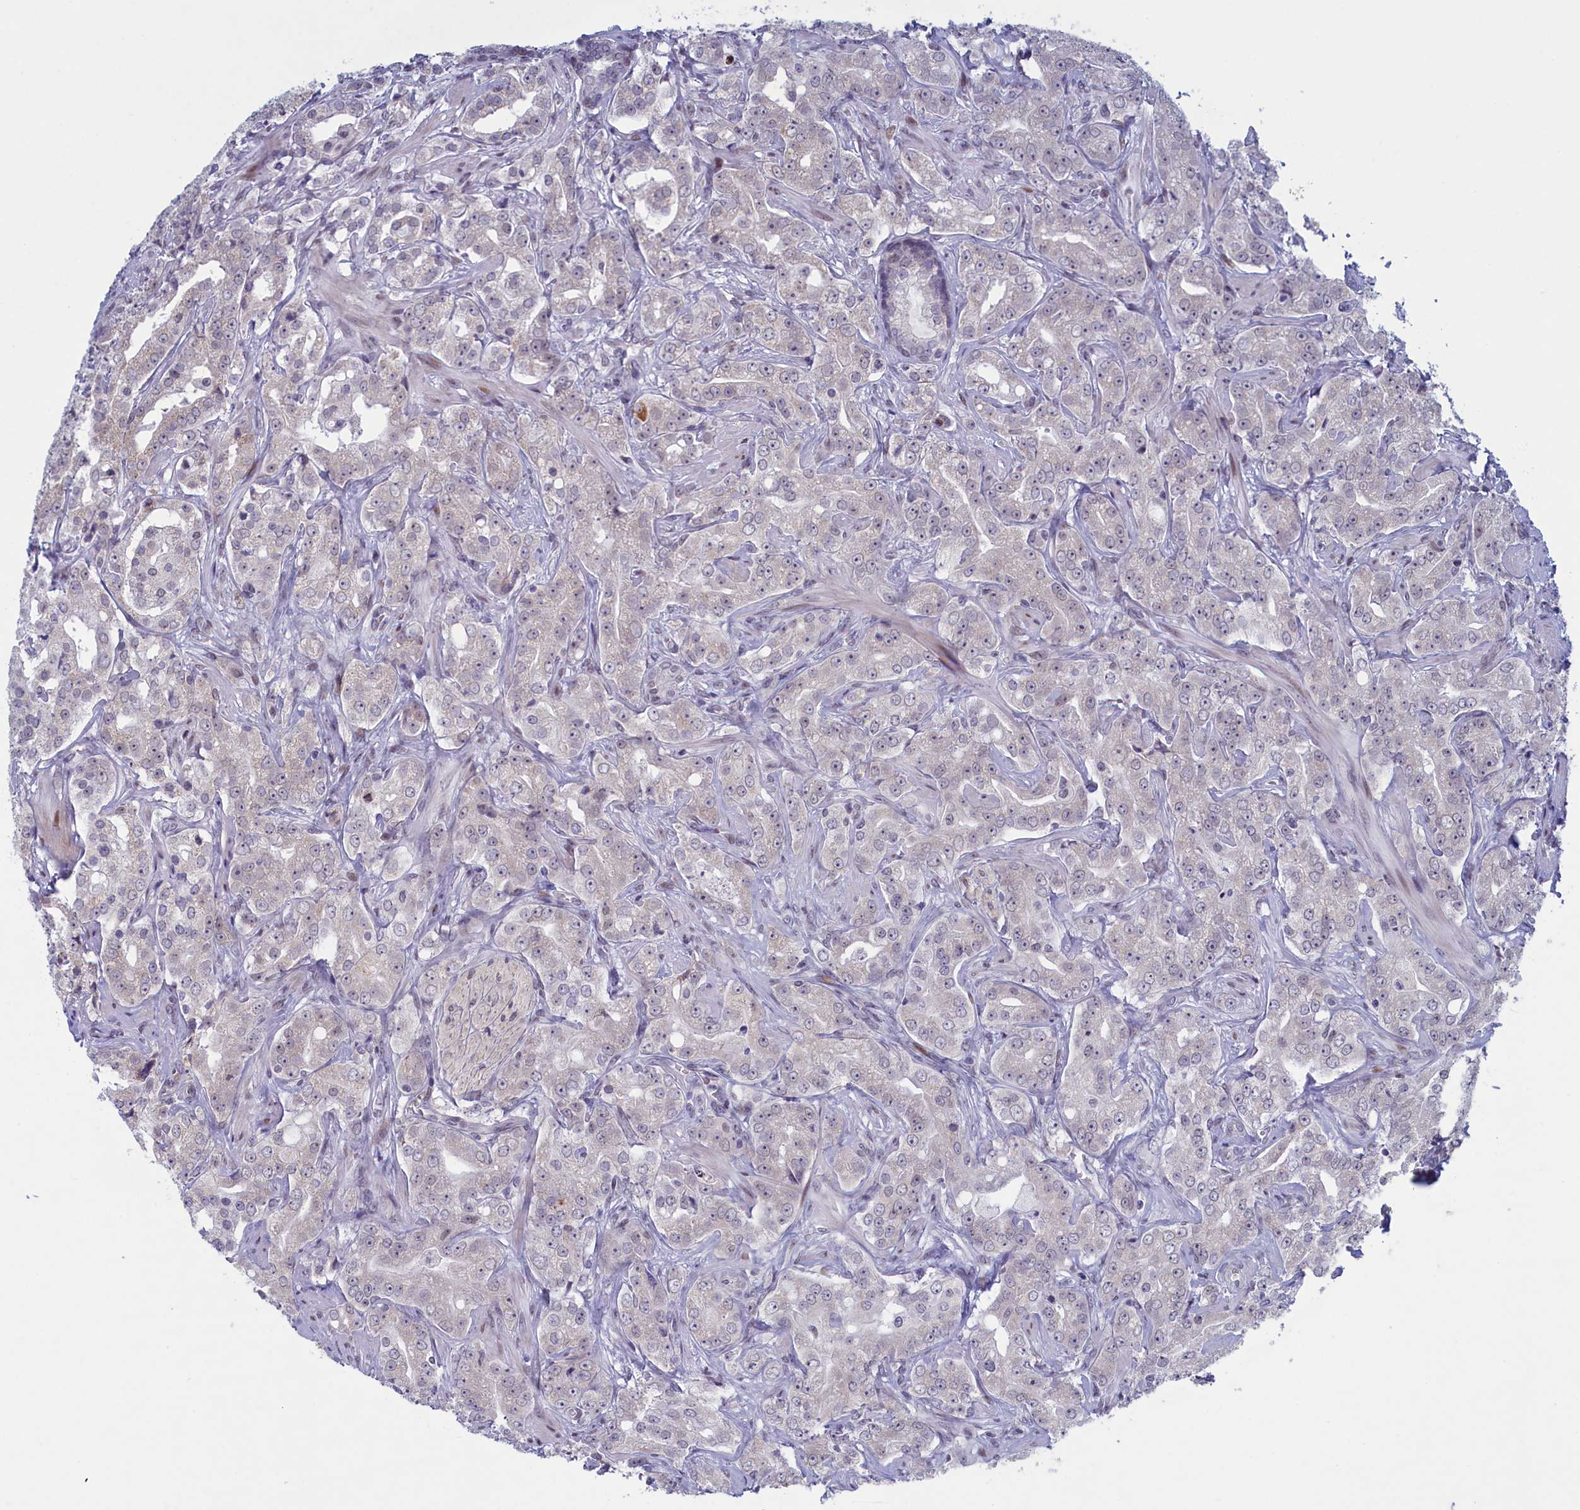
{"staining": {"intensity": "negative", "quantity": "none", "location": "none"}, "tissue": "prostate cancer", "cell_type": "Tumor cells", "image_type": "cancer", "snomed": [{"axis": "morphology", "description": "Adenocarcinoma, Low grade"}, {"axis": "topography", "description": "Prostate"}], "caption": "The IHC photomicrograph has no significant positivity in tumor cells of prostate low-grade adenocarcinoma tissue. (Immunohistochemistry (ihc), brightfield microscopy, high magnification).", "gene": "ATF7IP2", "patient": {"sex": "male", "age": 67}}